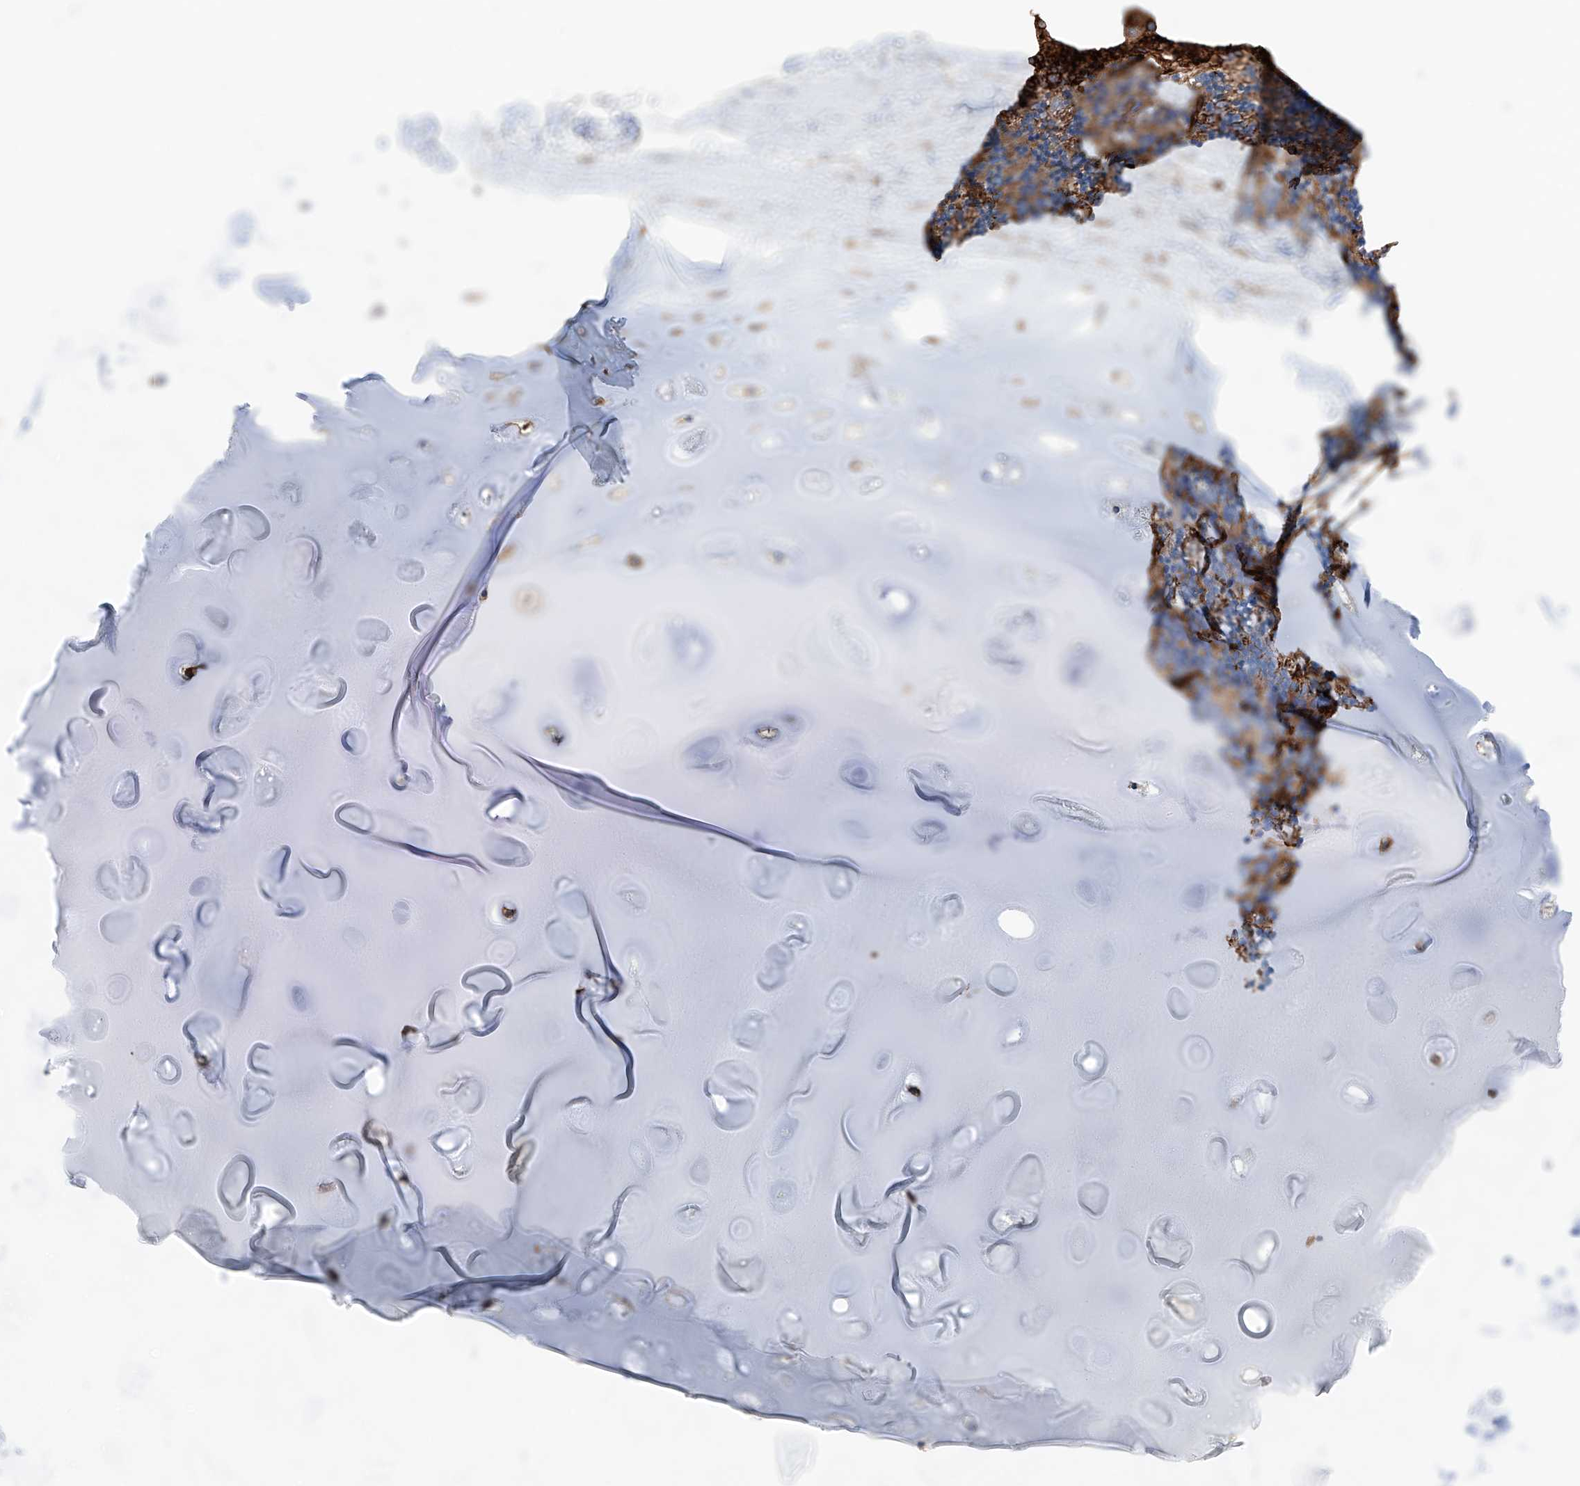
{"staining": {"intensity": "moderate", "quantity": ">75%", "location": "cytoplasmic/membranous"}, "tissue": "adipose tissue", "cell_type": "Adipocytes", "image_type": "normal", "snomed": [{"axis": "morphology", "description": "Normal tissue, NOS"}, {"axis": "topography", "description": "Cartilage tissue"}], "caption": "Normal adipose tissue displays moderate cytoplasmic/membranous staining in about >75% of adipocytes (DAB (3,3'-diaminobenzidine) IHC with brightfield microscopy, high magnification)..", "gene": "ZNF804A", "patient": {"sex": "female", "age": 63}}